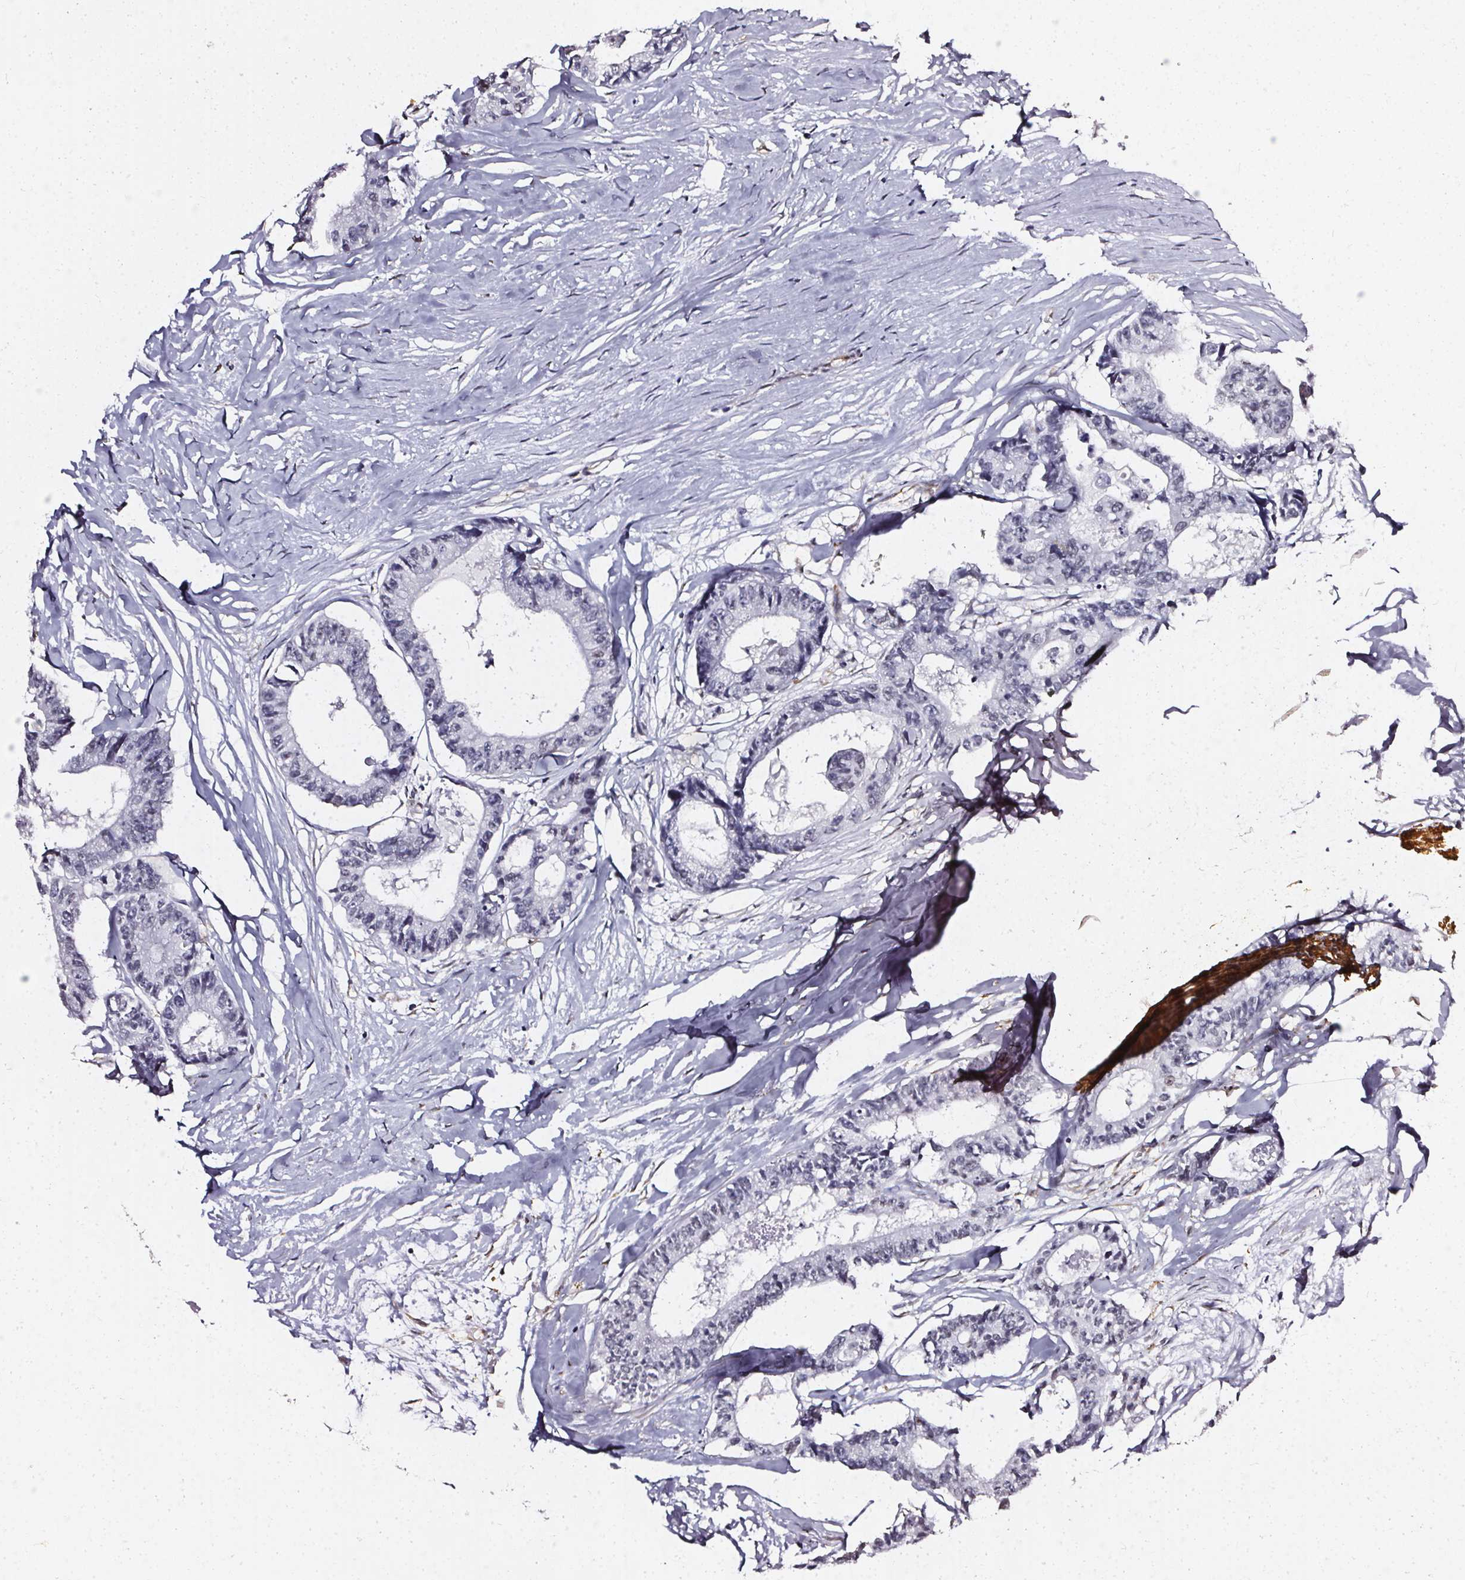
{"staining": {"intensity": "negative", "quantity": "none", "location": "none"}, "tissue": "colorectal cancer", "cell_type": "Tumor cells", "image_type": "cancer", "snomed": [{"axis": "morphology", "description": "Adenocarcinoma, NOS"}, {"axis": "topography", "description": "Rectum"}], "caption": "Human colorectal adenocarcinoma stained for a protein using IHC exhibits no staining in tumor cells.", "gene": "GP6", "patient": {"sex": "male", "age": 57}}